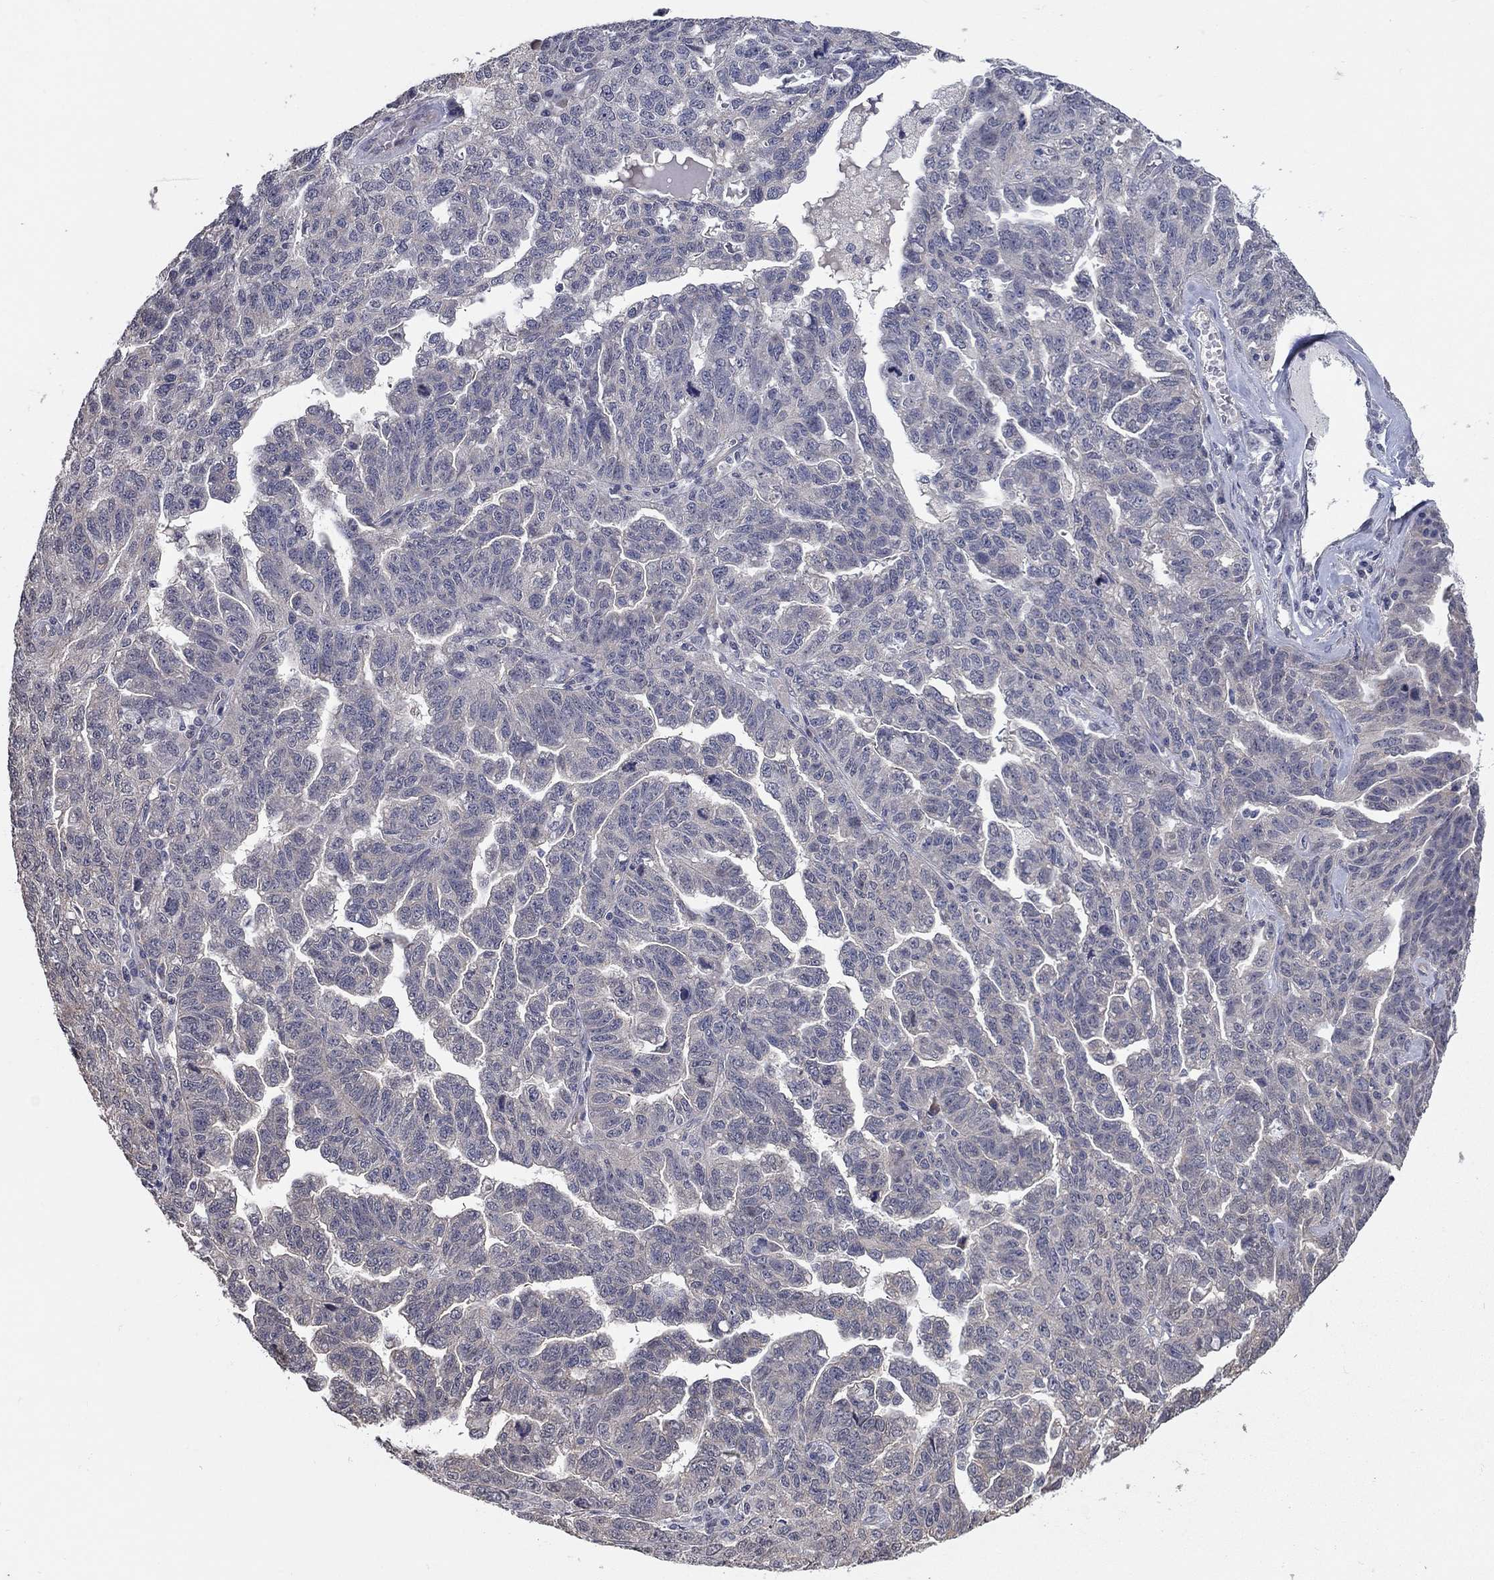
{"staining": {"intensity": "negative", "quantity": "none", "location": "none"}, "tissue": "ovarian cancer", "cell_type": "Tumor cells", "image_type": "cancer", "snomed": [{"axis": "morphology", "description": "Cystadenocarcinoma, serous, NOS"}, {"axis": "topography", "description": "Ovary"}], "caption": "This is an IHC photomicrograph of human serous cystadenocarcinoma (ovarian). There is no staining in tumor cells.", "gene": "WASF3", "patient": {"sex": "female", "age": 71}}